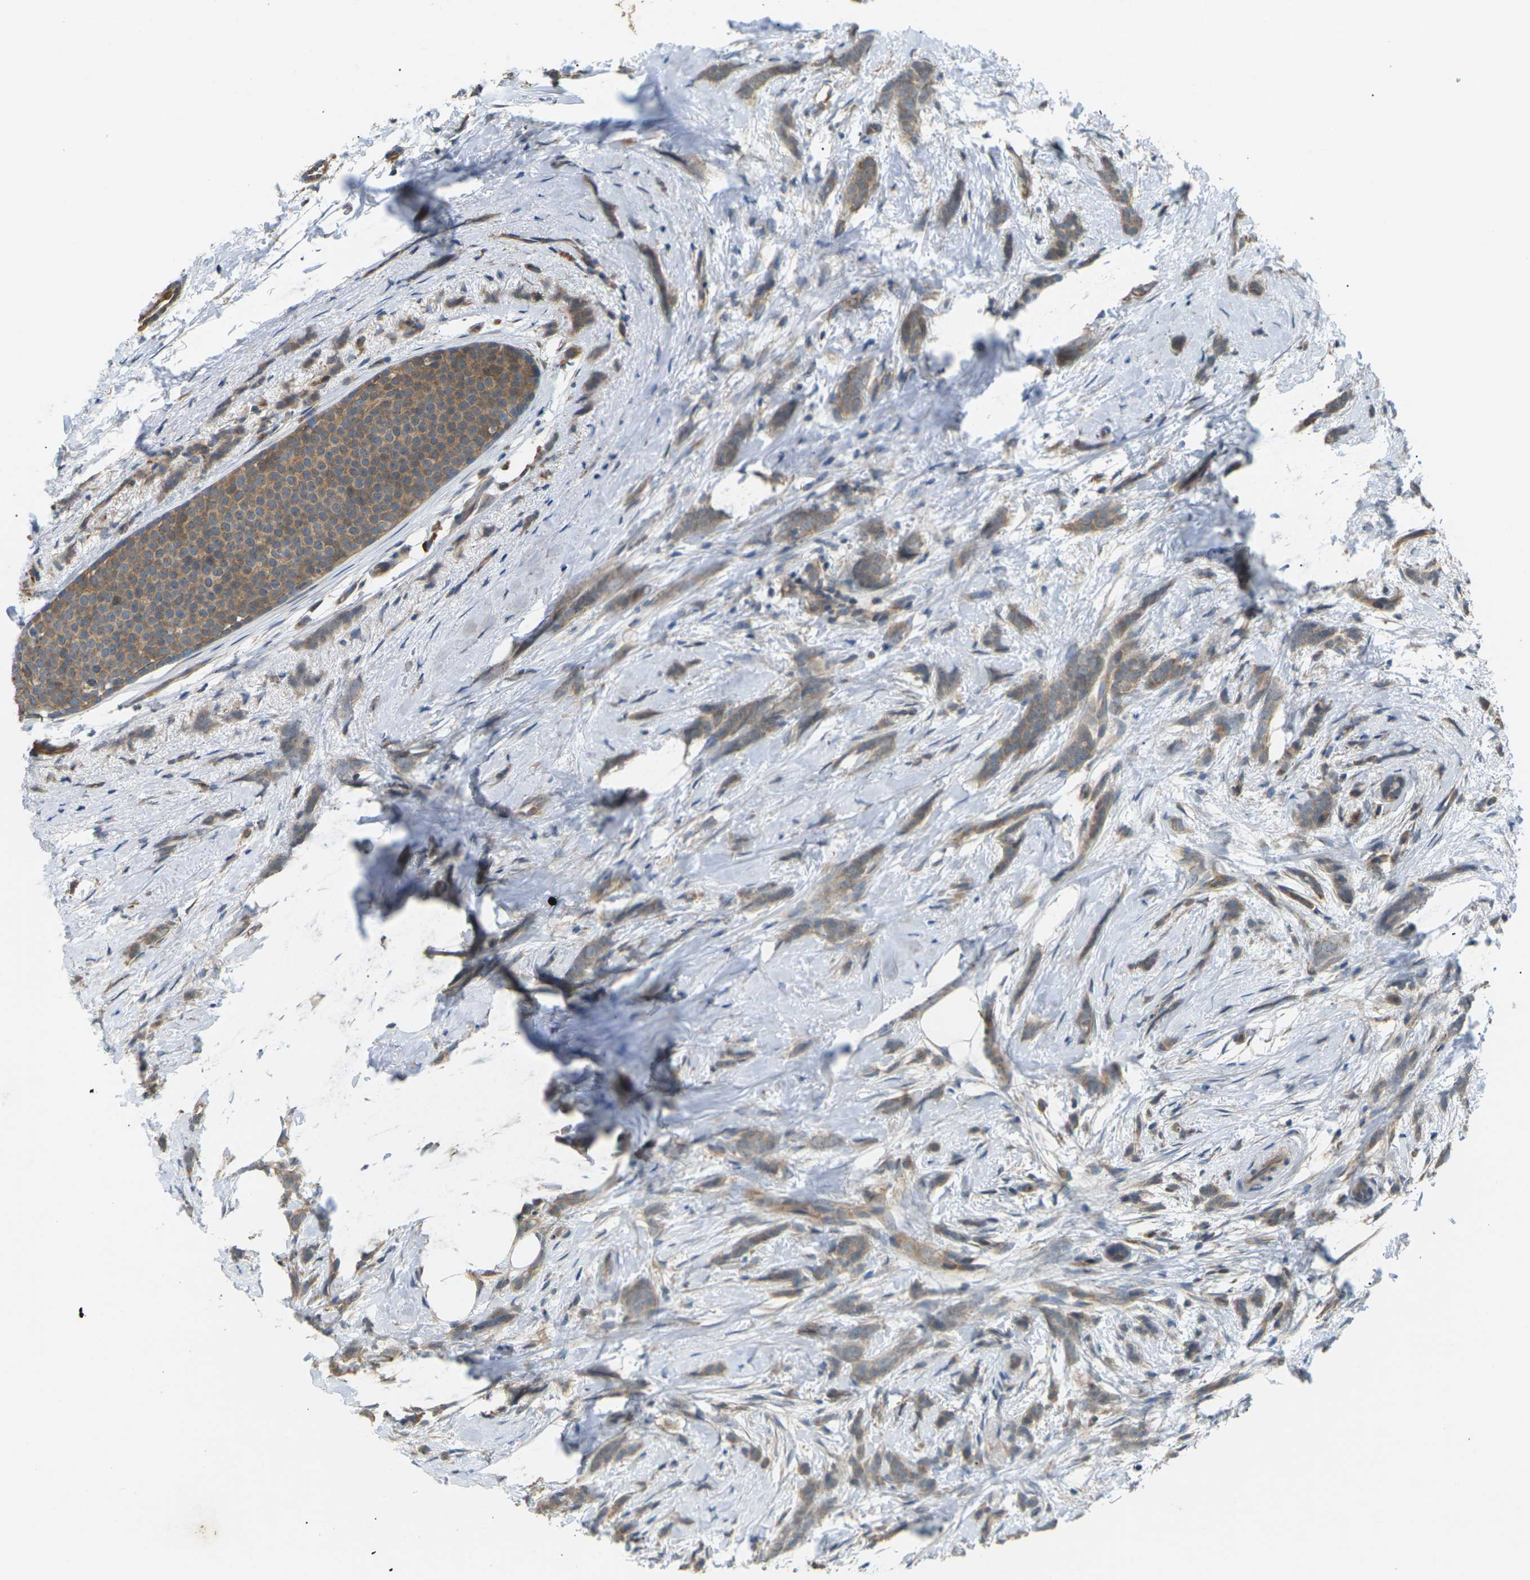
{"staining": {"intensity": "moderate", "quantity": ">75%", "location": "cytoplasmic/membranous"}, "tissue": "breast cancer", "cell_type": "Tumor cells", "image_type": "cancer", "snomed": [{"axis": "morphology", "description": "Lobular carcinoma, in situ"}, {"axis": "morphology", "description": "Lobular carcinoma"}, {"axis": "topography", "description": "Breast"}], "caption": "The photomicrograph demonstrates a brown stain indicating the presence of a protein in the cytoplasmic/membranous of tumor cells in breast lobular carcinoma.", "gene": "KSR1", "patient": {"sex": "female", "age": 41}}